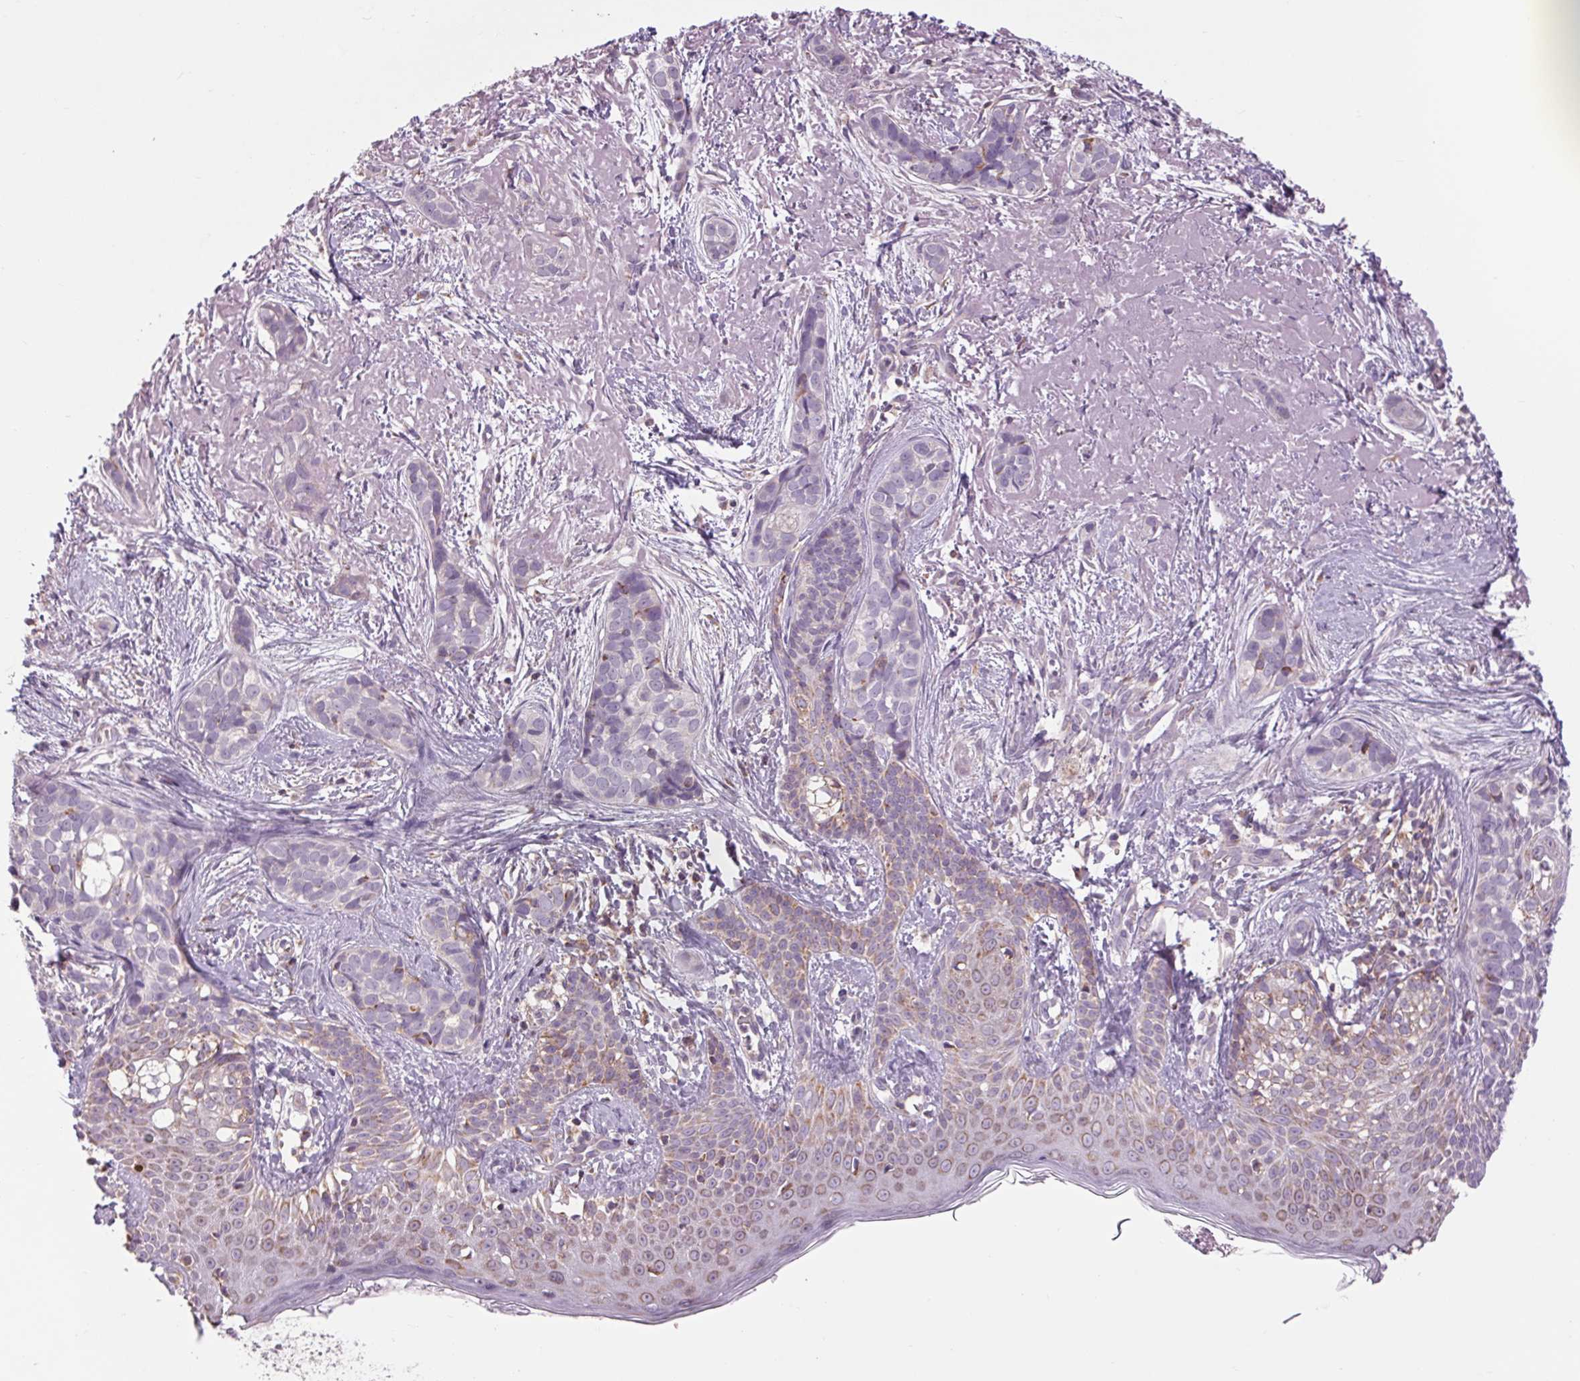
{"staining": {"intensity": "negative", "quantity": "none", "location": "none"}, "tissue": "skin cancer", "cell_type": "Tumor cells", "image_type": "cancer", "snomed": [{"axis": "morphology", "description": "Basal cell carcinoma"}, {"axis": "topography", "description": "Skin"}], "caption": "Immunohistochemical staining of skin cancer (basal cell carcinoma) reveals no significant positivity in tumor cells.", "gene": "COX6A1", "patient": {"sex": "male", "age": 87}}